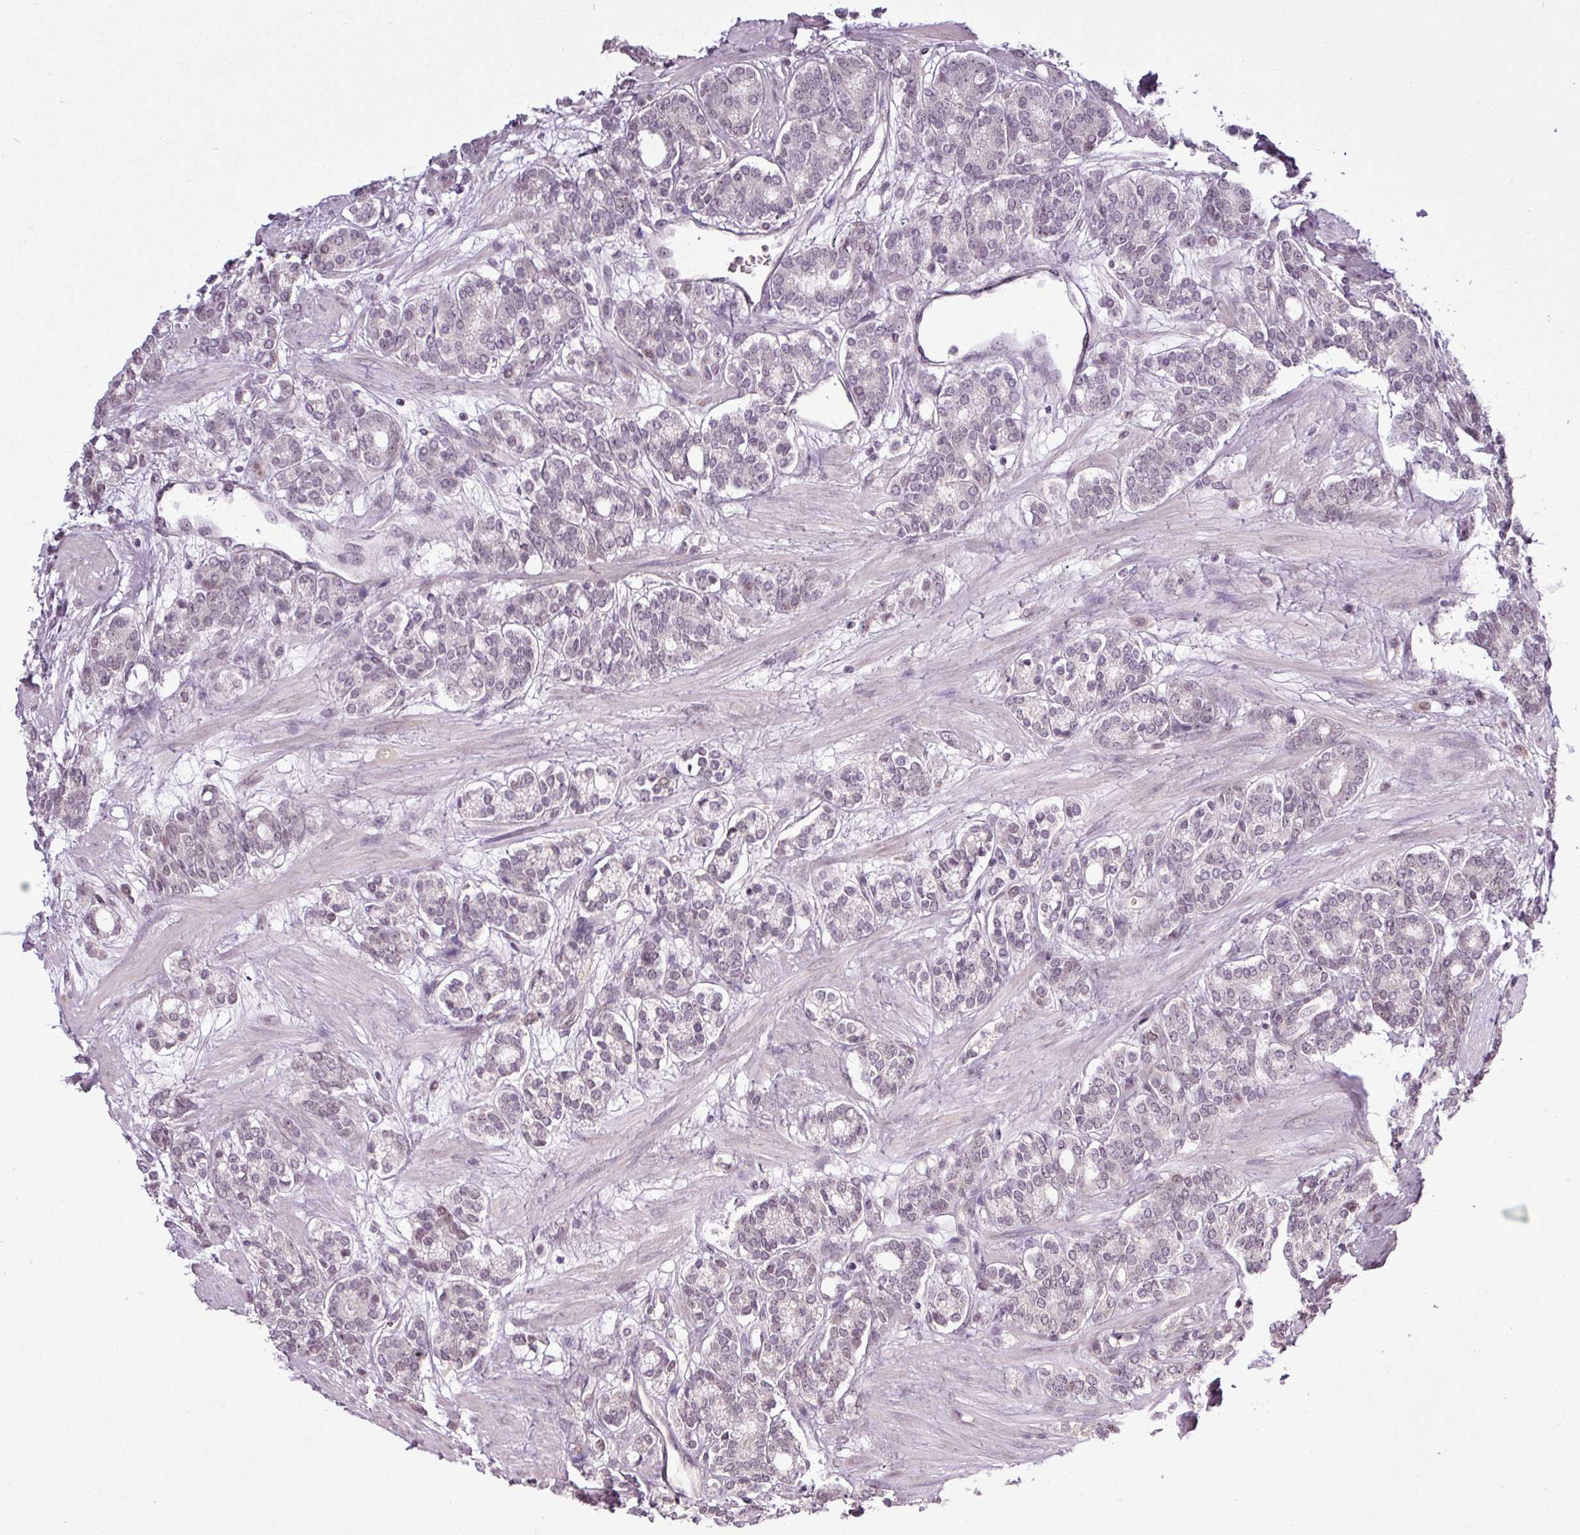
{"staining": {"intensity": "negative", "quantity": "none", "location": "none"}, "tissue": "prostate cancer", "cell_type": "Tumor cells", "image_type": "cancer", "snomed": [{"axis": "morphology", "description": "Adenocarcinoma, High grade"}, {"axis": "topography", "description": "Prostate"}], "caption": "Protein analysis of prostate adenocarcinoma (high-grade) reveals no significant expression in tumor cells.", "gene": "GPT2", "patient": {"sex": "male", "age": 62}}